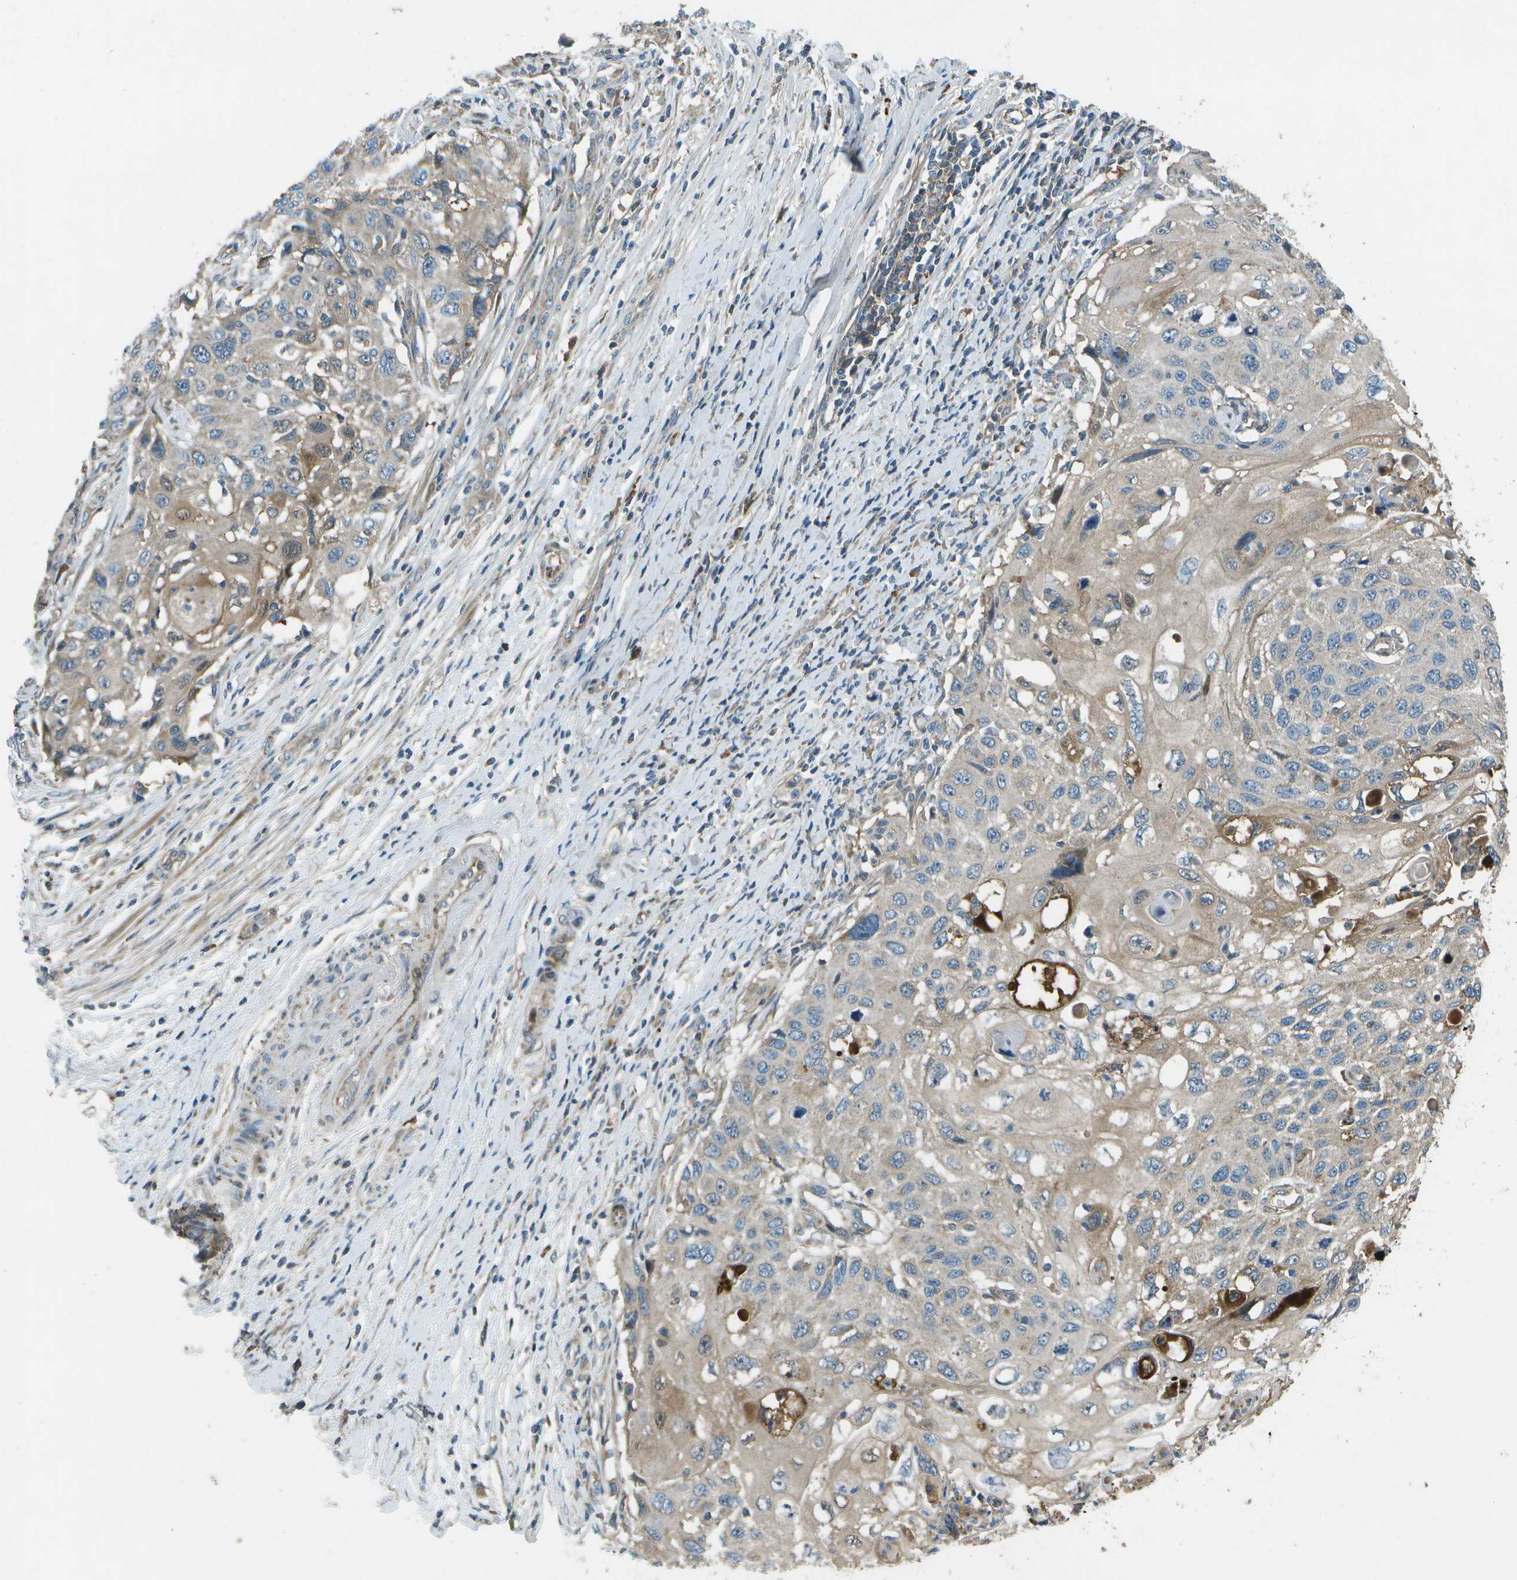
{"staining": {"intensity": "weak", "quantity": "<25%", "location": "cytoplasmic/membranous"}, "tissue": "cervical cancer", "cell_type": "Tumor cells", "image_type": "cancer", "snomed": [{"axis": "morphology", "description": "Squamous cell carcinoma, NOS"}, {"axis": "topography", "description": "Cervix"}], "caption": "Immunohistochemistry micrograph of human squamous cell carcinoma (cervical) stained for a protein (brown), which reveals no staining in tumor cells.", "gene": "PXYLP1", "patient": {"sex": "female", "age": 70}}